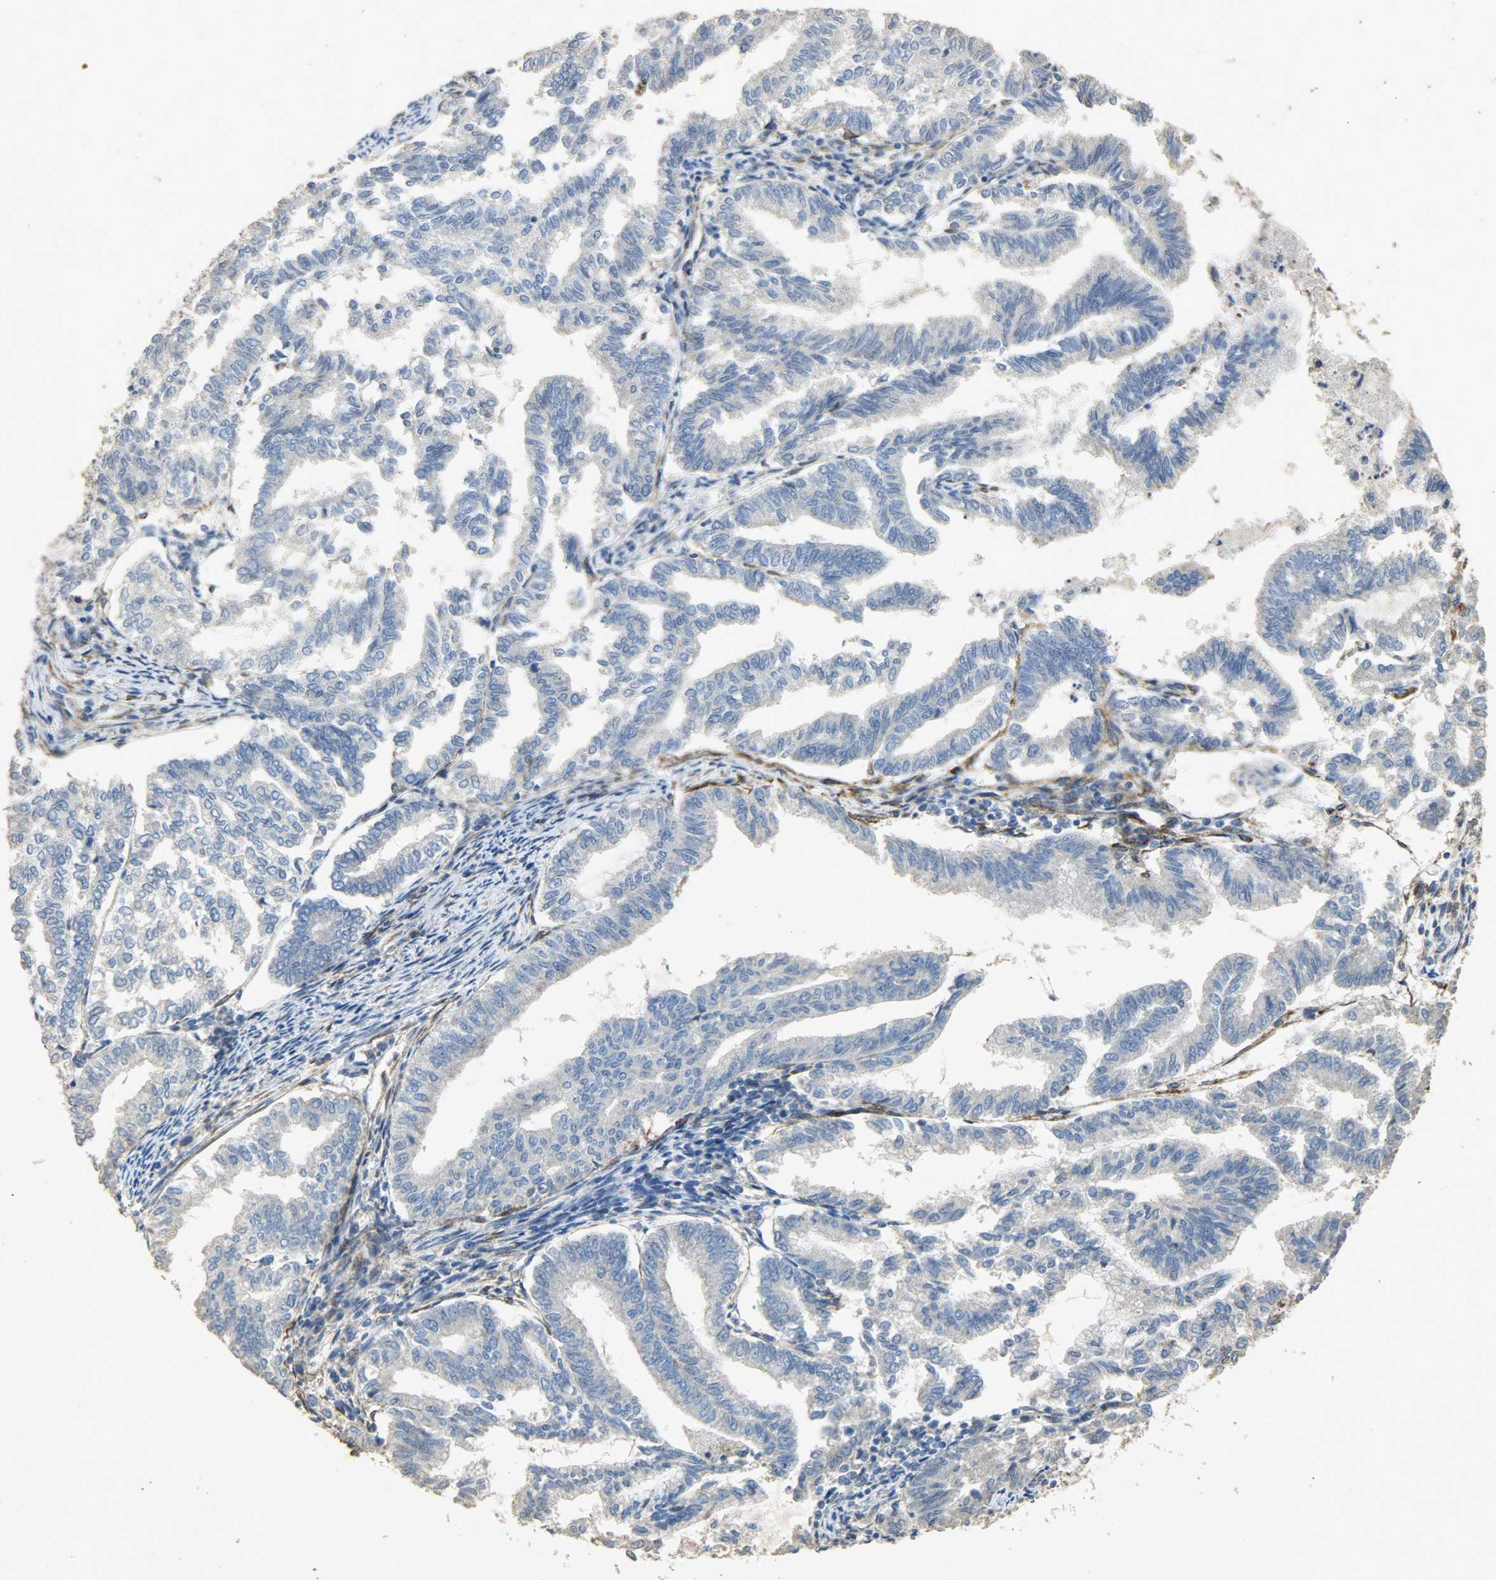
{"staining": {"intensity": "negative", "quantity": "none", "location": "none"}, "tissue": "endometrial cancer", "cell_type": "Tumor cells", "image_type": "cancer", "snomed": [{"axis": "morphology", "description": "Adenocarcinoma, NOS"}, {"axis": "topography", "description": "Endometrium"}], "caption": "Immunohistochemistry micrograph of human adenocarcinoma (endometrial) stained for a protein (brown), which reveals no expression in tumor cells.", "gene": "TPM4", "patient": {"sex": "female", "age": 79}}